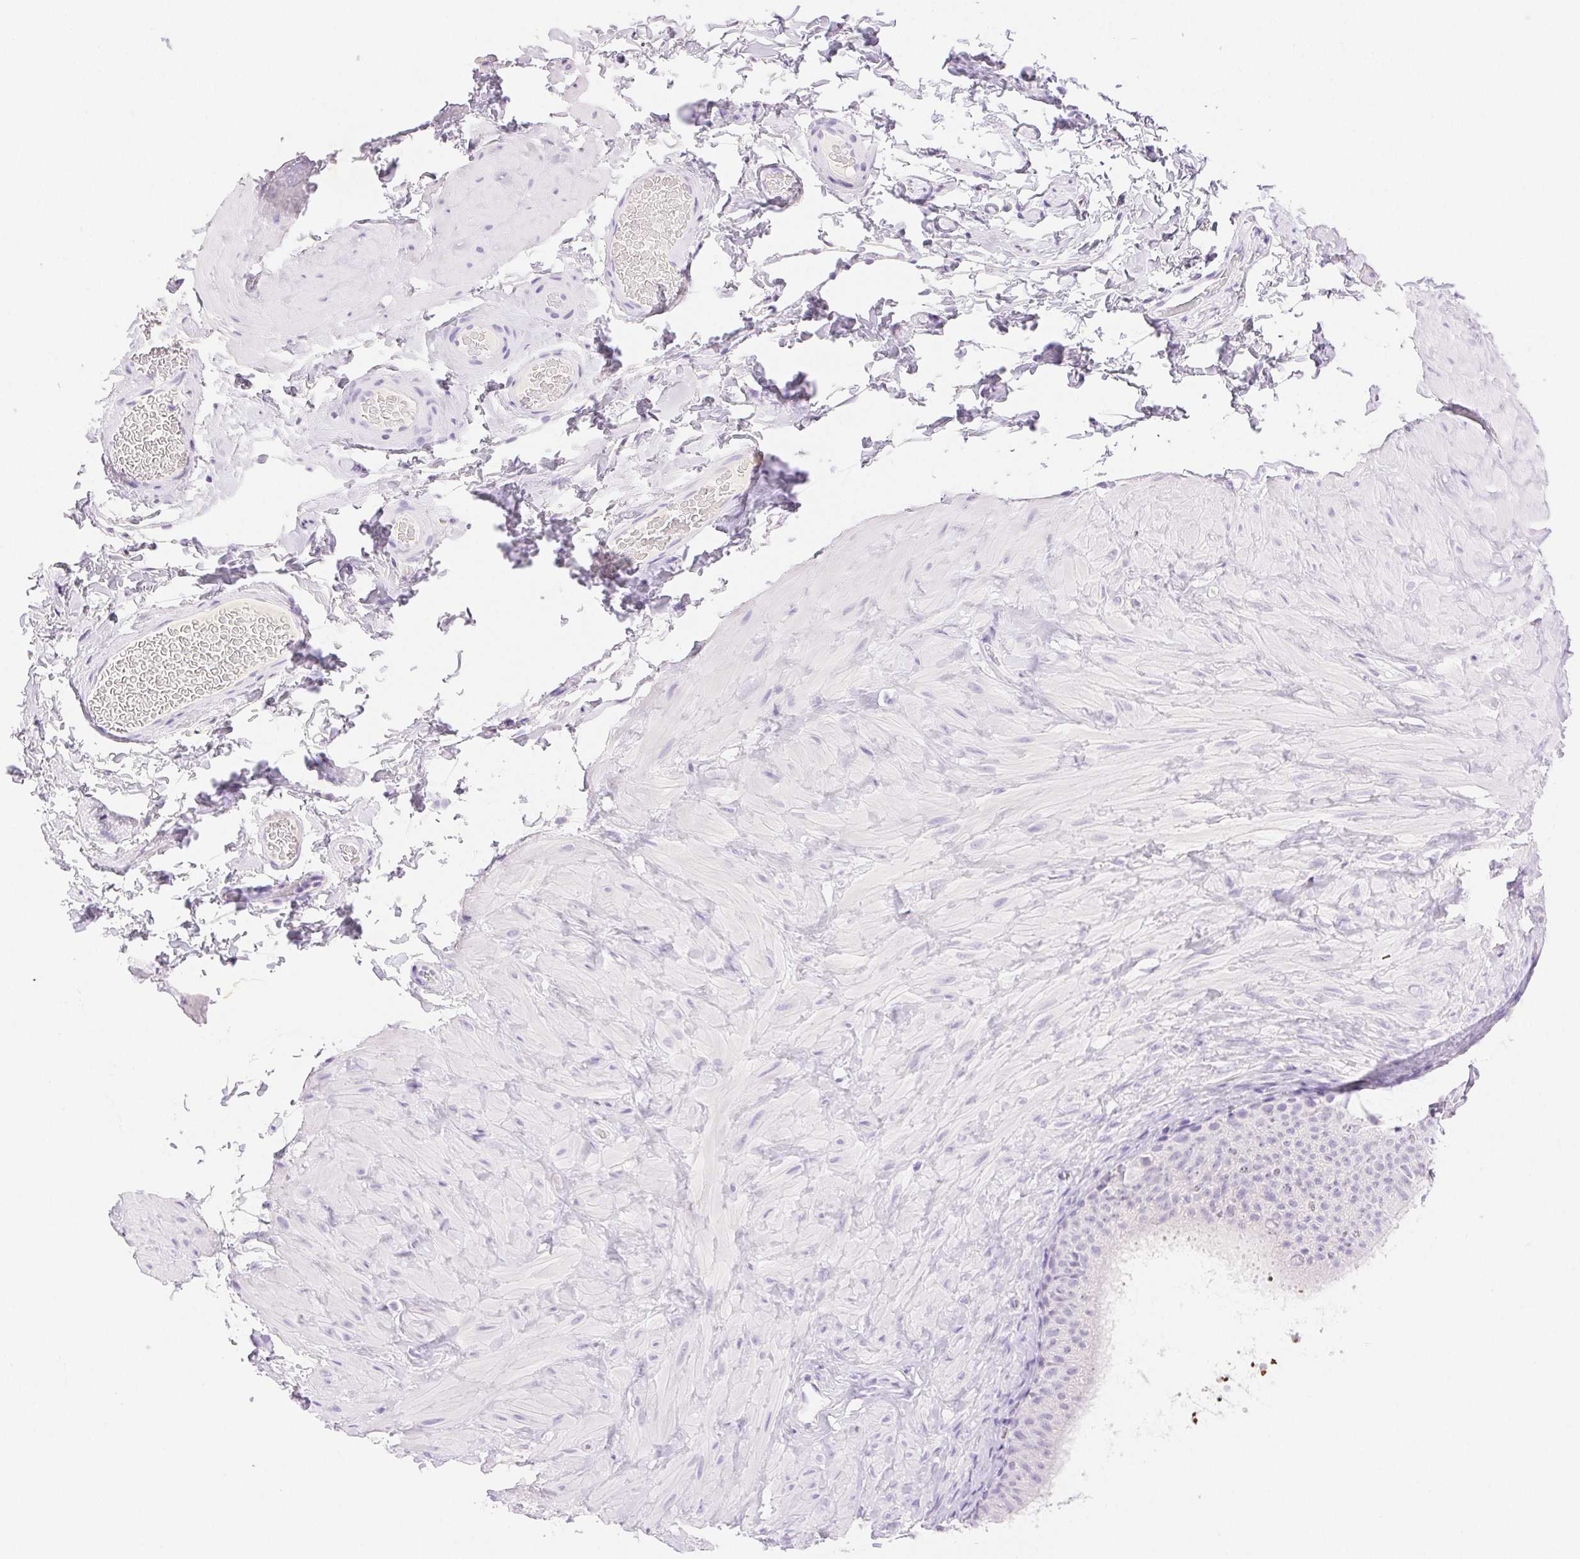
{"staining": {"intensity": "negative", "quantity": "none", "location": "none"}, "tissue": "epididymis", "cell_type": "Glandular cells", "image_type": "normal", "snomed": [{"axis": "morphology", "description": "Normal tissue, NOS"}, {"axis": "topography", "description": "Epididymis, spermatic cord, NOS"}, {"axis": "topography", "description": "Epididymis"}], "caption": "An immunohistochemistry histopathology image of normal epididymis is shown. There is no staining in glandular cells of epididymis.", "gene": "SPACA4", "patient": {"sex": "male", "age": 31}}